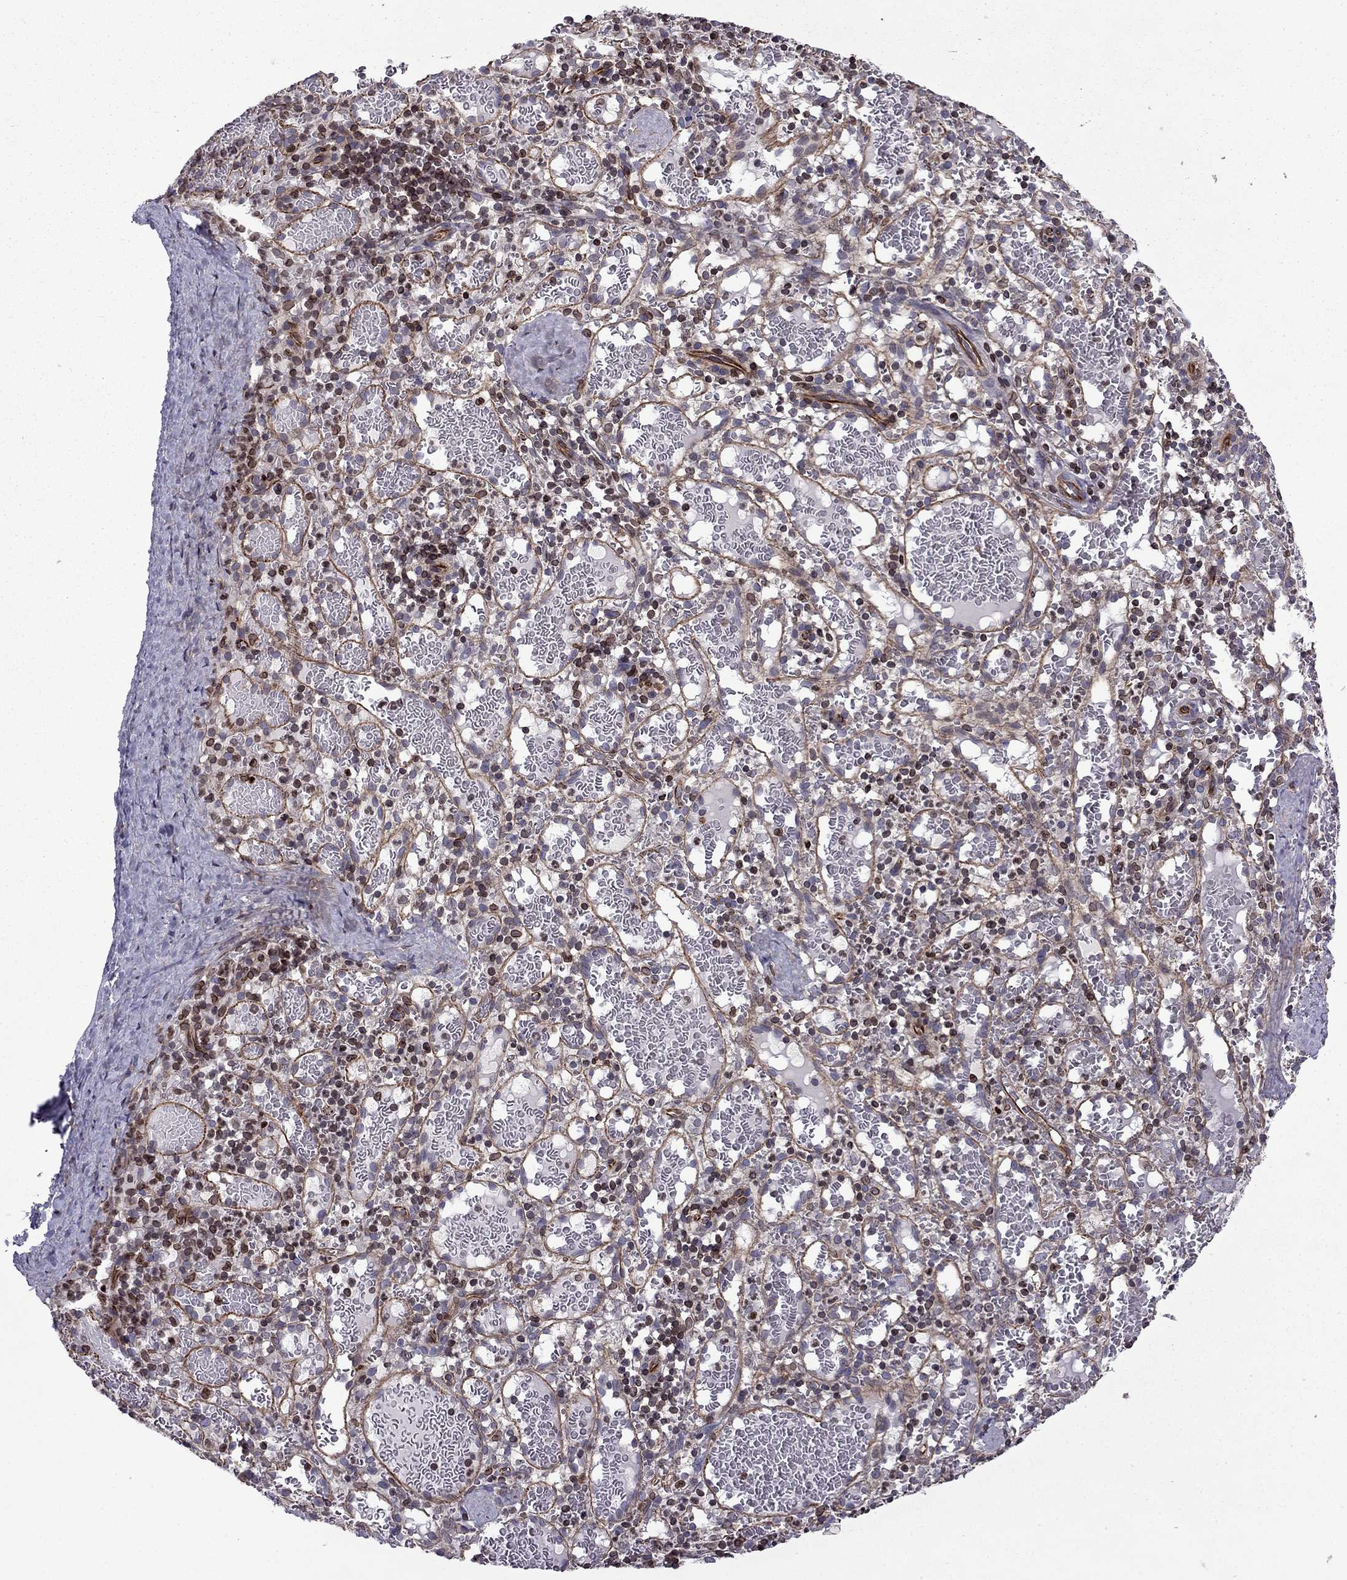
{"staining": {"intensity": "moderate", "quantity": "<25%", "location": "nuclear"}, "tissue": "spleen", "cell_type": "Cells in red pulp", "image_type": "normal", "snomed": [{"axis": "morphology", "description": "Normal tissue, NOS"}, {"axis": "topography", "description": "Spleen"}], "caption": "DAB immunohistochemical staining of benign spleen displays moderate nuclear protein expression in approximately <25% of cells in red pulp.", "gene": "CDC42BPA", "patient": {"sex": "male", "age": 11}}